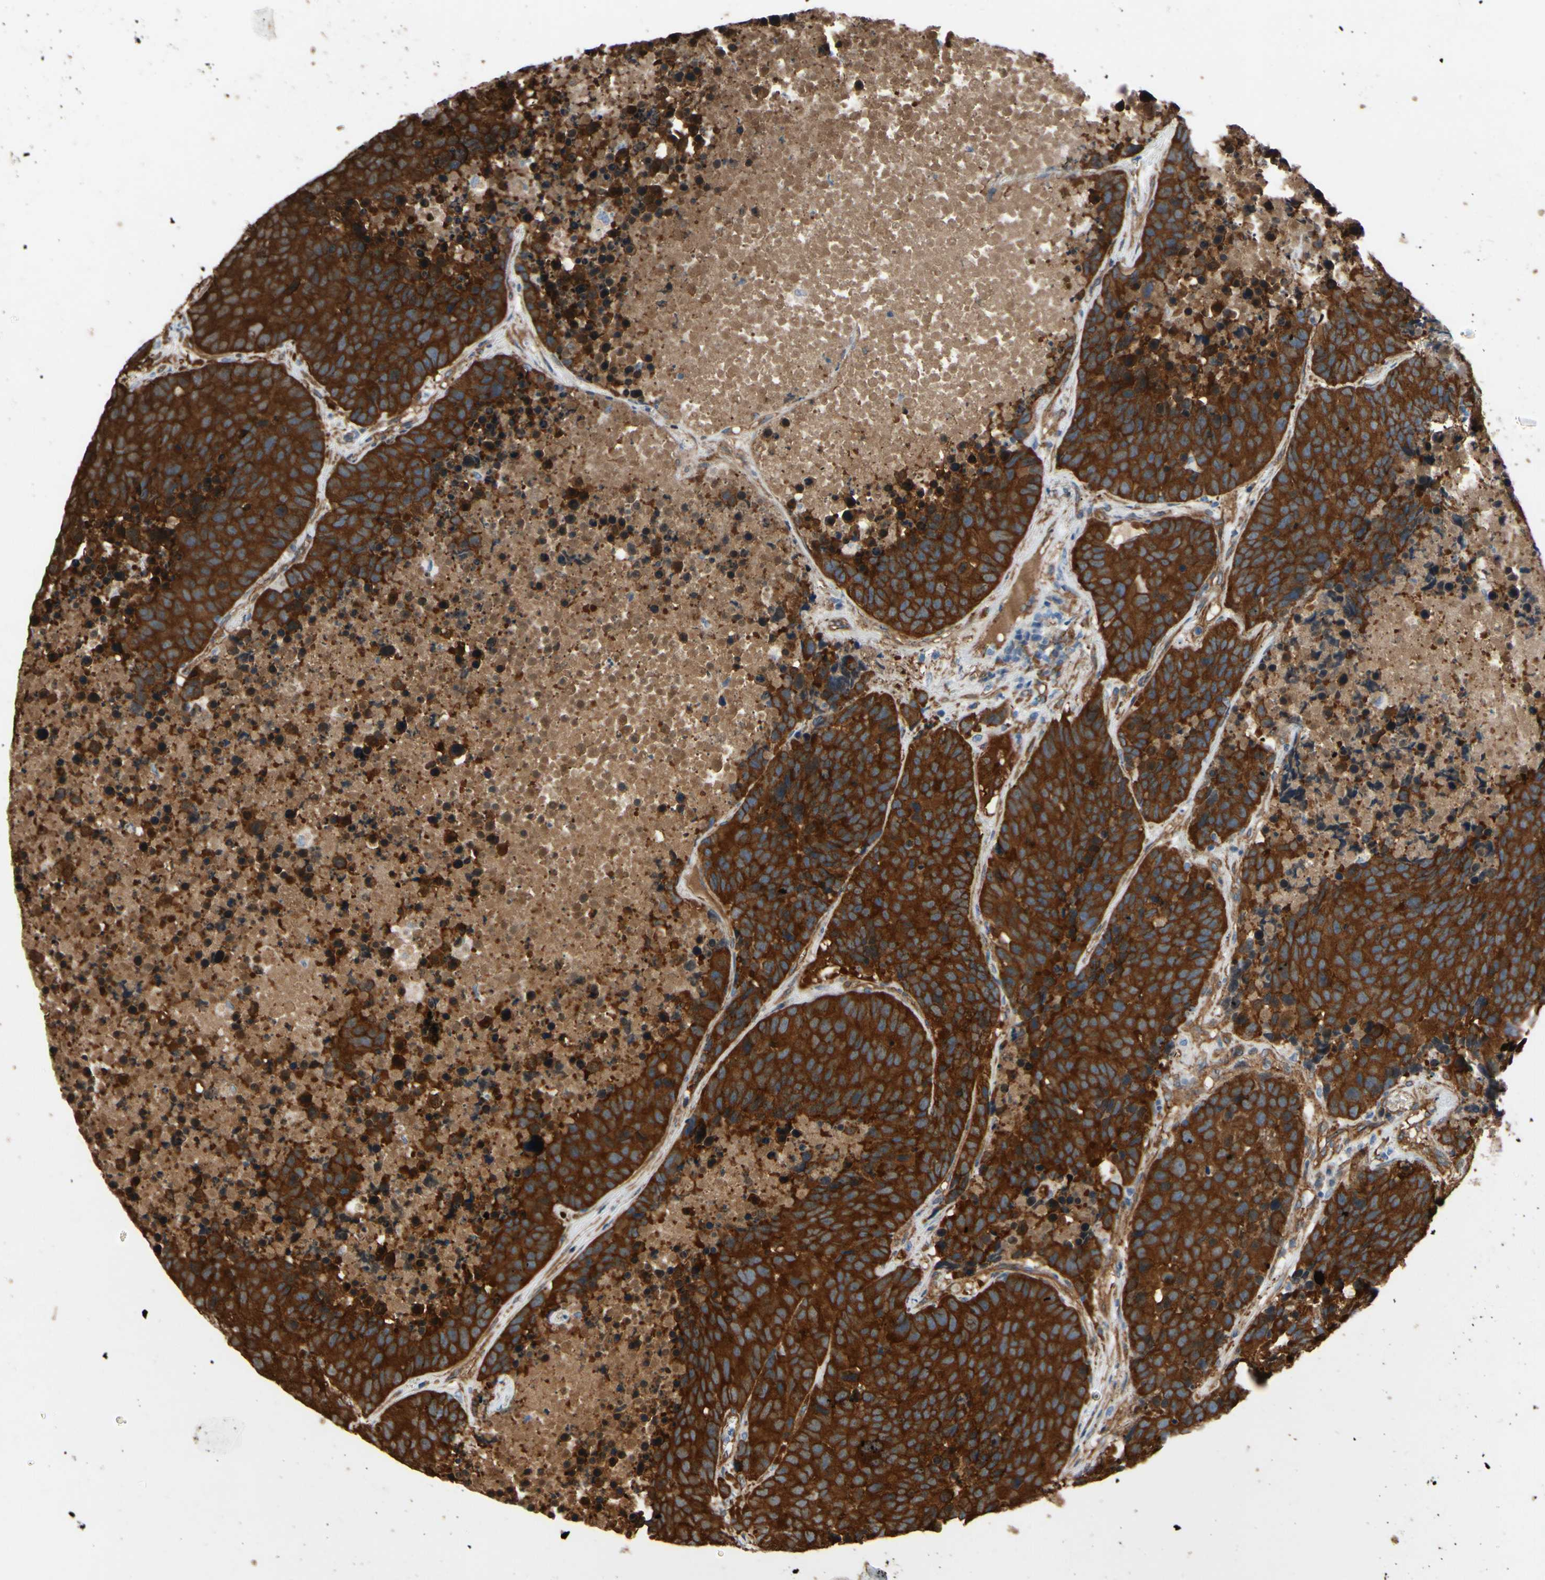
{"staining": {"intensity": "strong", "quantity": ">75%", "location": "cytoplasmic/membranous"}, "tissue": "carcinoid", "cell_type": "Tumor cells", "image_type": "cancer", "snomed": [{"axis": "morphology", "description": "Carcinoid, malignant, NOS"}, {"axis": "topography", "description": "Lung"}], "caption": "Immunohistochemistry (IHC) micrograph of neoplastic tissue: carcinoid (malignant) stained using immunohistochemistry (IHC) shows high levels of strong protein expression localized specifically in the cytoplasmic/membranous of tumor cells, appearing as a cytoplasmic/membranous brown color.", "gene": "CTTNBP2", "patient": {"sex": "male", "age": 60}}